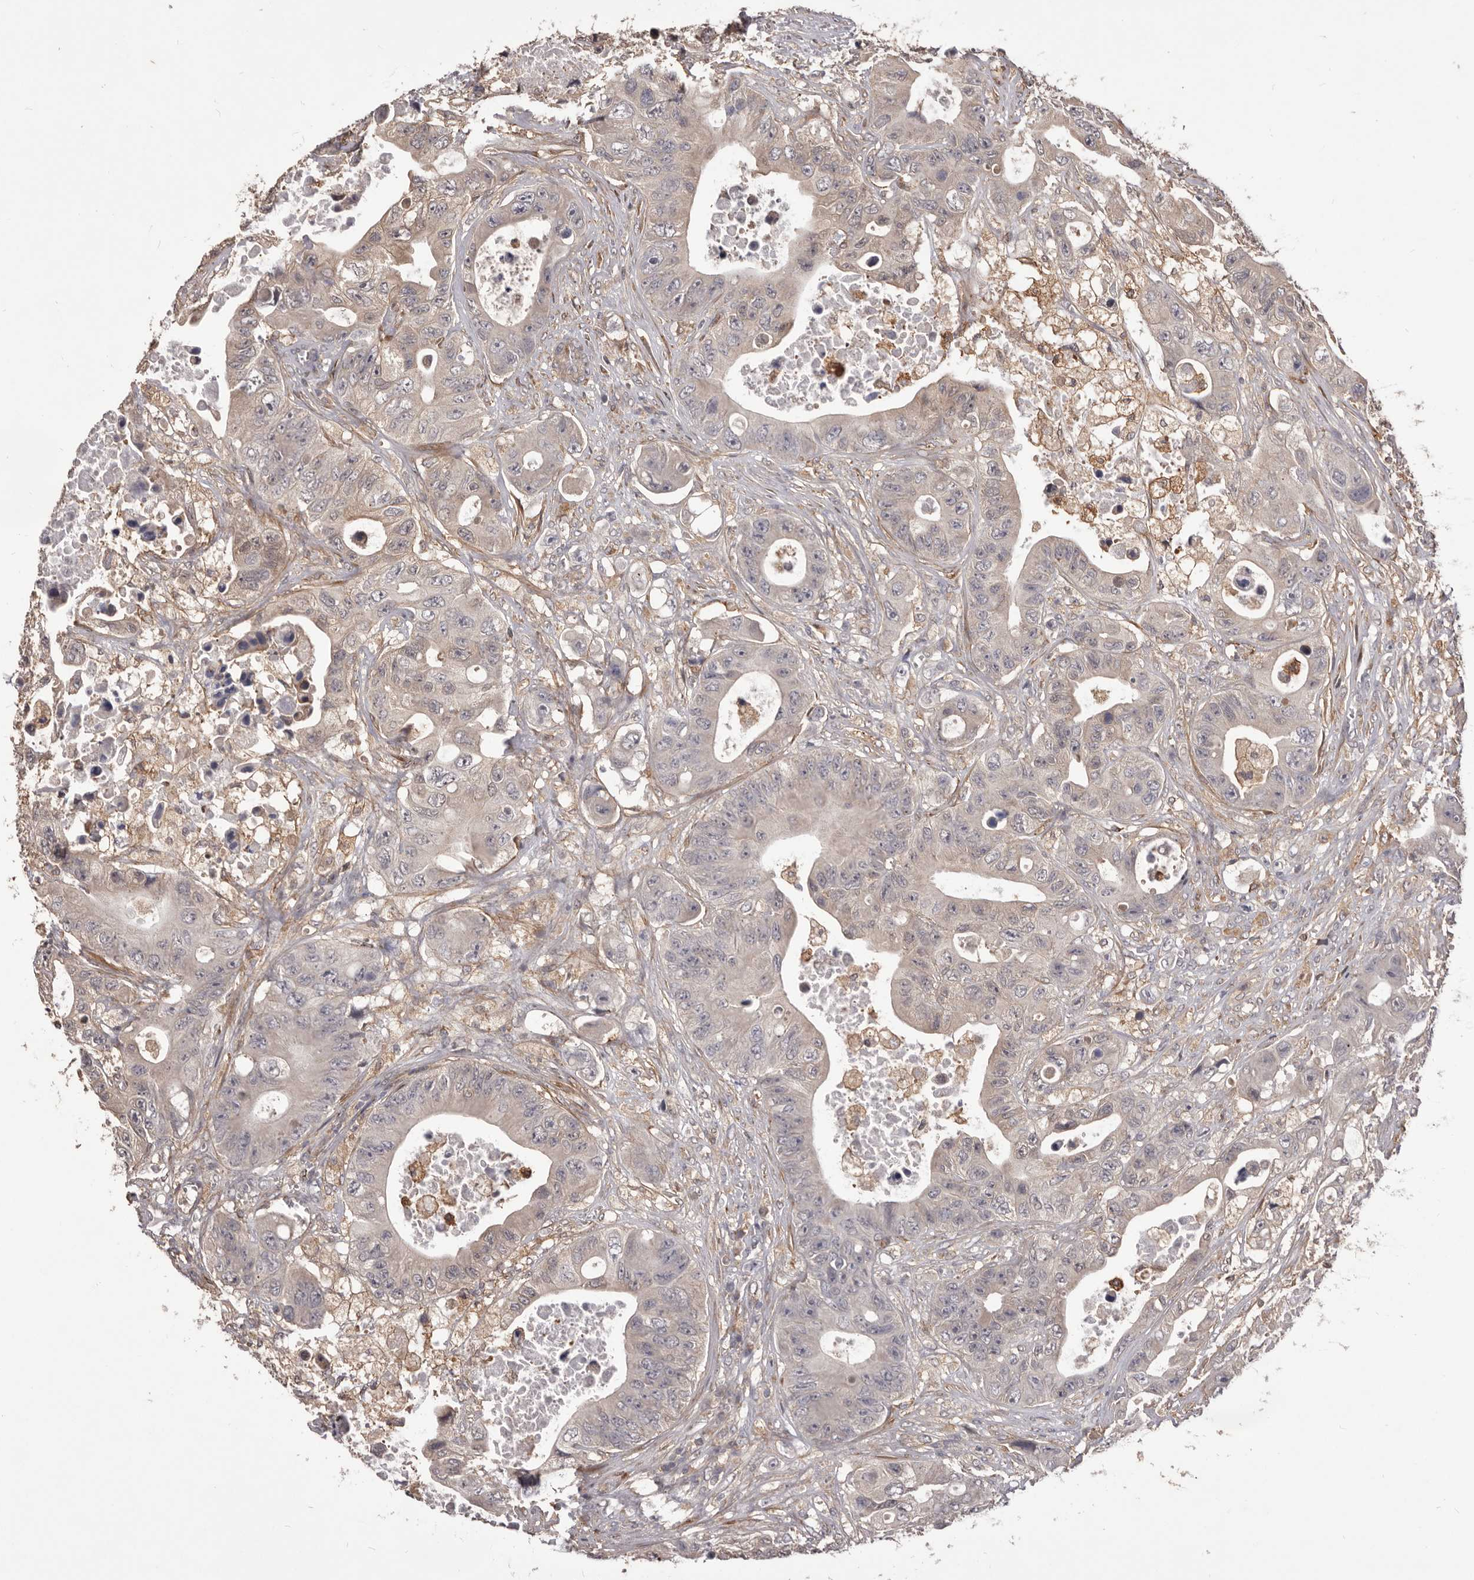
{"staining": {"intensity": "weak", "quantity": "<25%", "location": "cytoplasmic/membranous"}, "tissue": "colorectal cancer", "cell_type": "Tumor cells", "image_type": "cancer", "snomed": [{"axis": "morphology", "description": "Adenocarcinoma, NOS"}, {"axis": "topography", "description": "Colon"}], "caption": "IHC micrograph of neoplastic tissue: adenocarcinoma (colorectal) stained with DAB displays no significant protein staining in tumor cells.", "gene": "GLIPR2", "patient": {"sex": "female", "age": 46}}